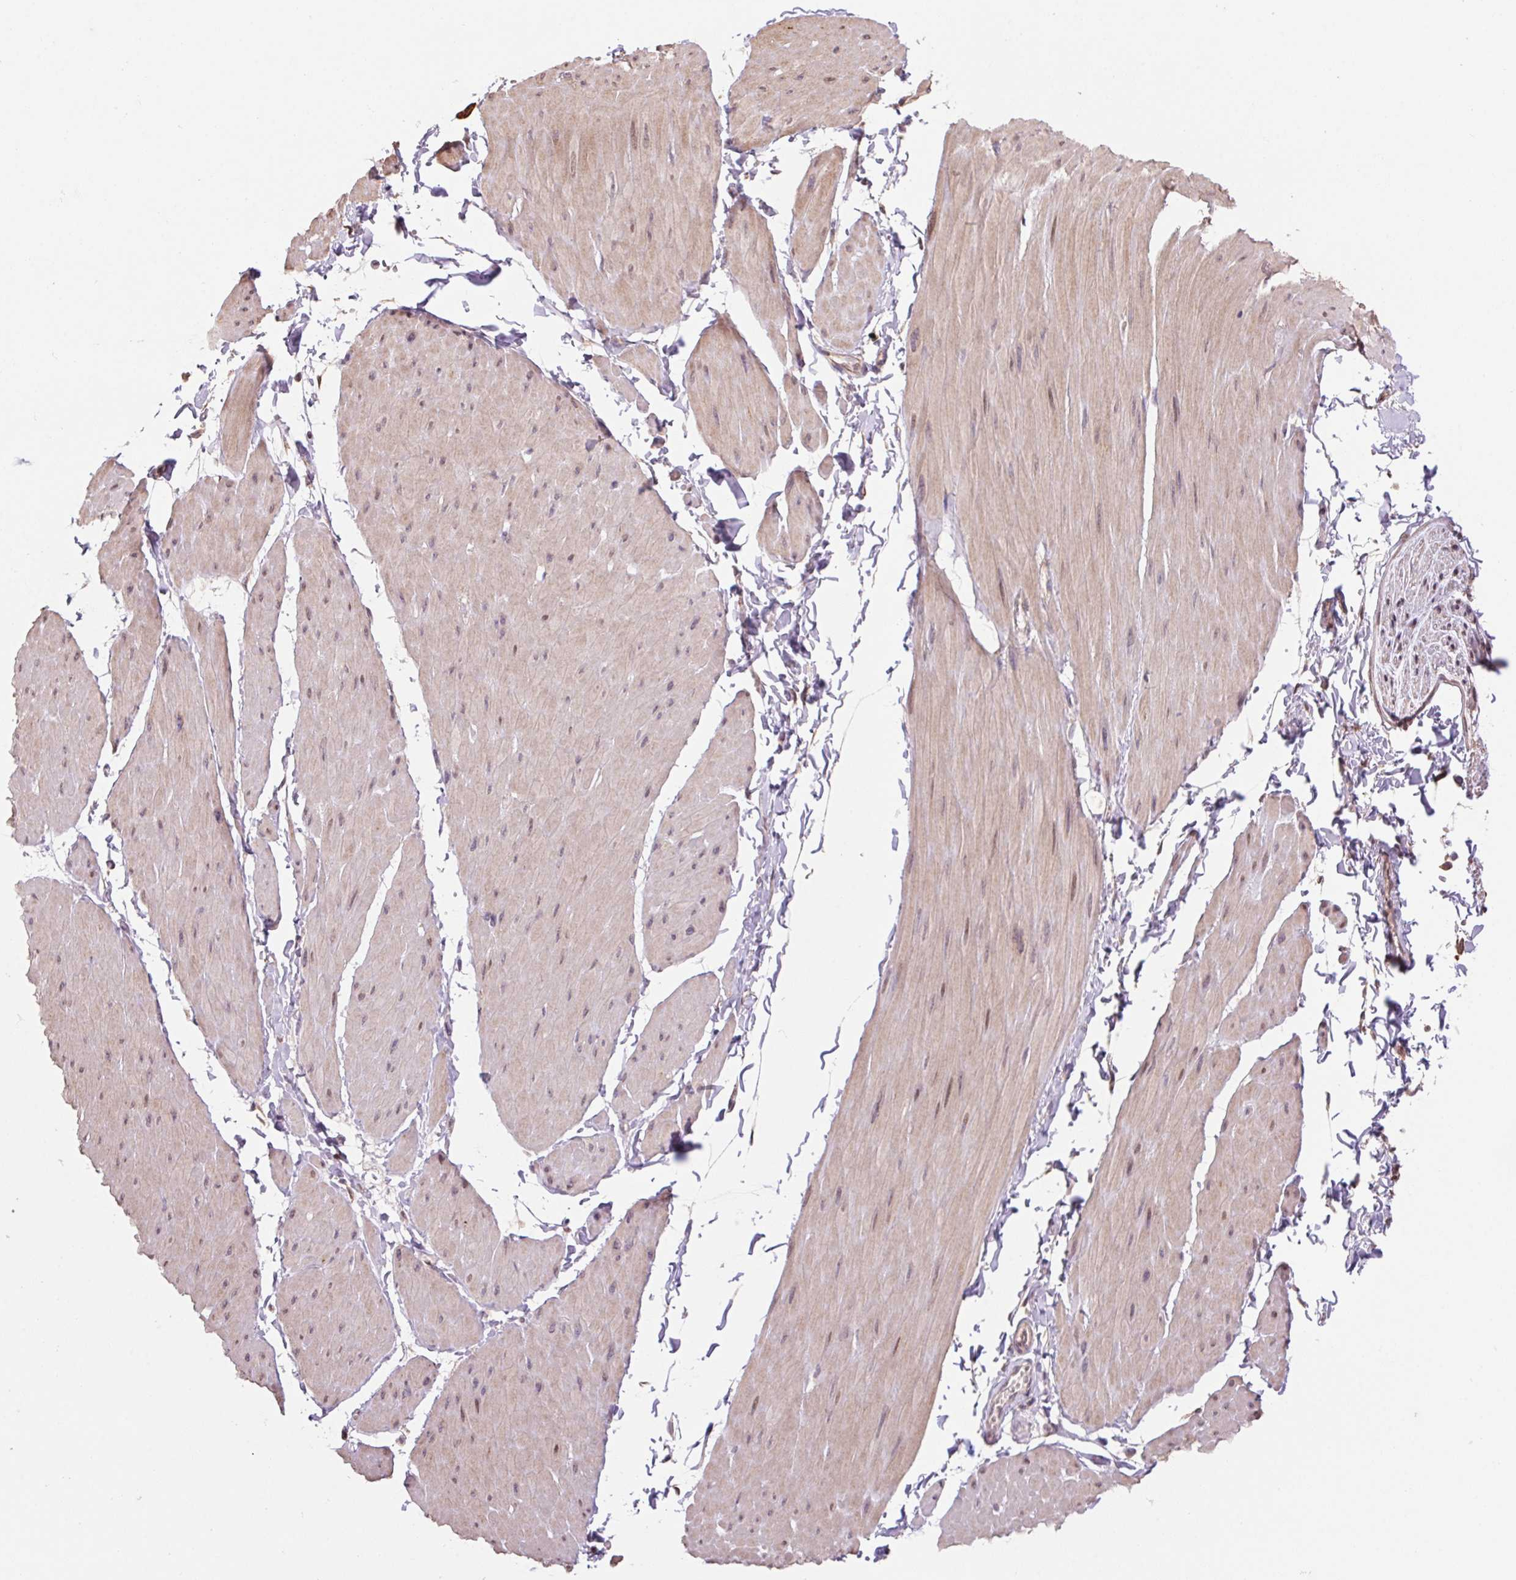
{"staining": {"intensity": "moderate", "quantity": ">75%", "location": "cytoplasmic/membranous"}, "tissue": "adipose tissue", "cell_type": "Adipocytes", "image_type": "normal", "snomed": [{"axis": "morphology", "description": "Normal tissue, NOS"}, {"axis": "topography", "description": "Smooth muscle"}, {"axis": "topography", "description": "Peripheral nerve tissue"}], "caption": "Adipocytes display medium levels of moderate cytoplasmic/membranous staining in approximately >75% of cells in normal adipose tissue. (brown staining indicates protein expression, while blue staining denotes nuclei).", "gene": "CUTA", "patient": {"sex": "male", "age": 58}}